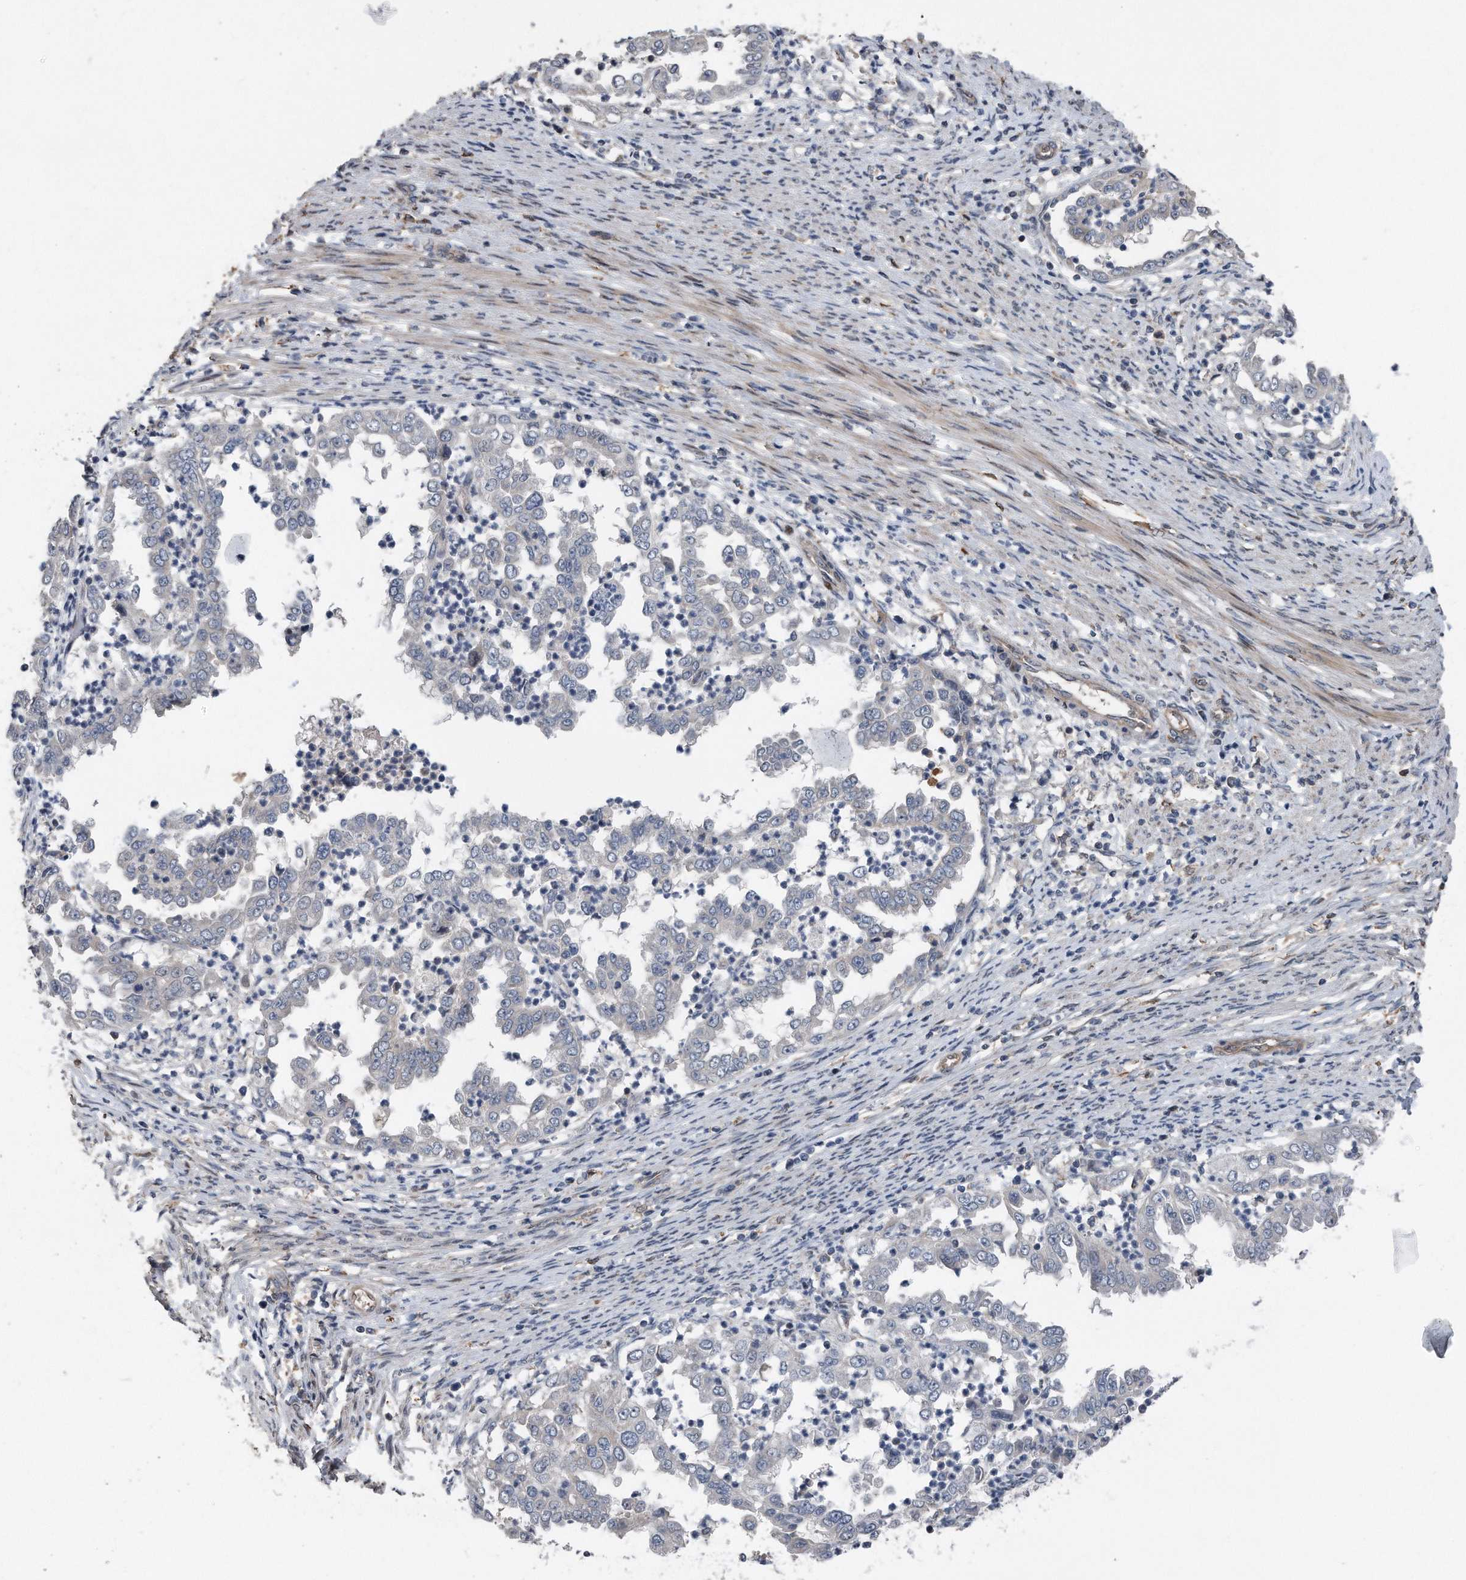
{"staining": {"intensity": "negative", "quantity": "none", "location": "none"}, "tissue": "endometrial cancer", "cell_type": "Tumor cells", "image_type": "cancer", "snomed": [{"axis": "morphology", "description": "Adenocarcinoma, NOS"}, {"axis": "topography", "description": "Endometrium"}], "caption": "An immunohistochemistry photomicrograph of endometrial adenocarcinoma is shown. There is no staining in tumor cells of endometrial adenocarcinoma.", "gene": "DST", "patient": {"sex": "female", "age": 85}}